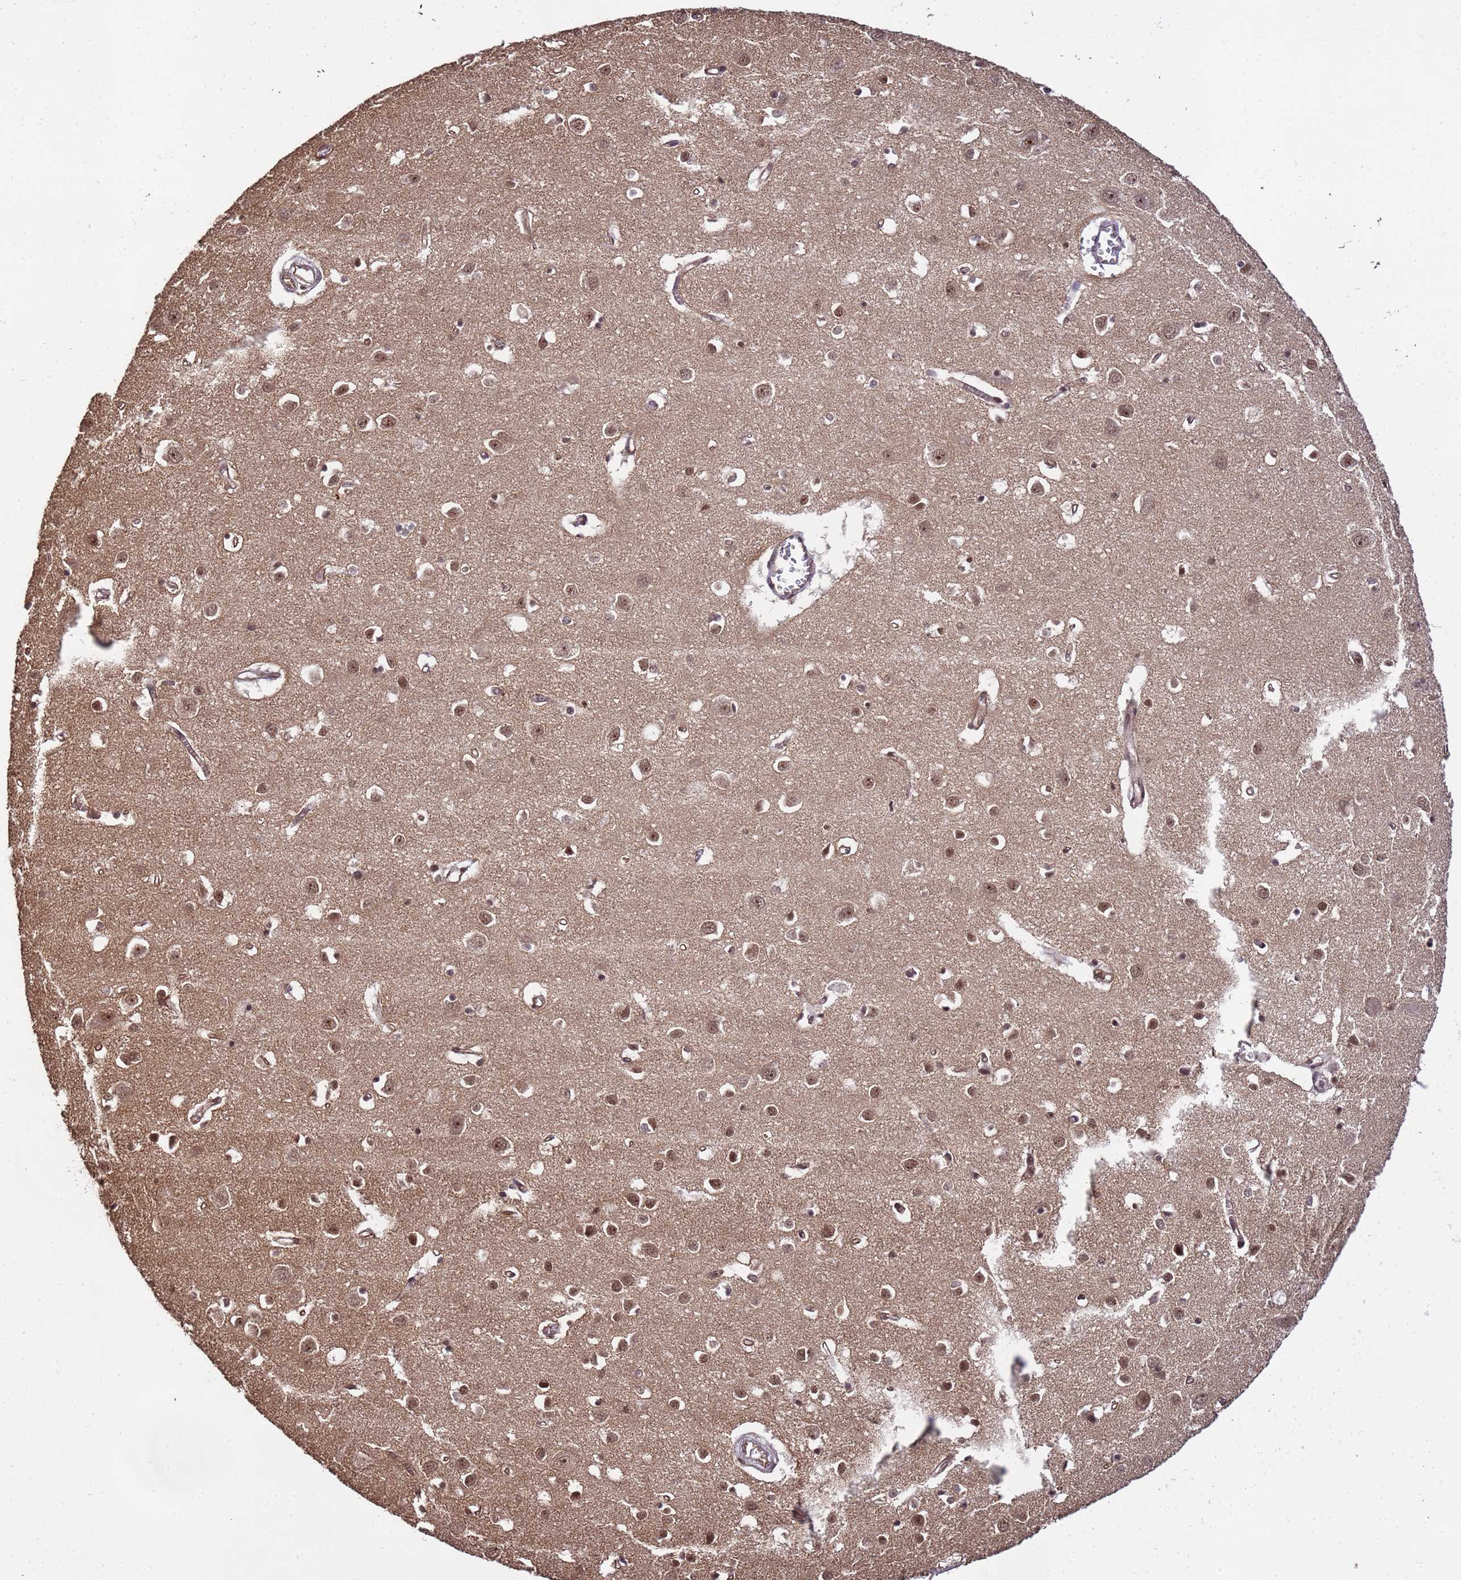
{"staining": {"intensity": "moderate", "quantity": "25%-75%", "location": "nuclear"}, "tissue": "cerebral cortex", "cell_type": "Endothelial cells", "image_type": "normal", "snomed": [{"axis": "morphology", "description": "Normal tissue, NOS"}, {"axis": "topography", "description": "Cerebral cortex"}], "caption": "Brown immunohistochemical staining in unremarkable cerebral cortex shows moderate nuclear staining in about 25%-75% of endothelial cells.", "gene": "SYF2", "patient": {"sex": "female", "age": 64}}